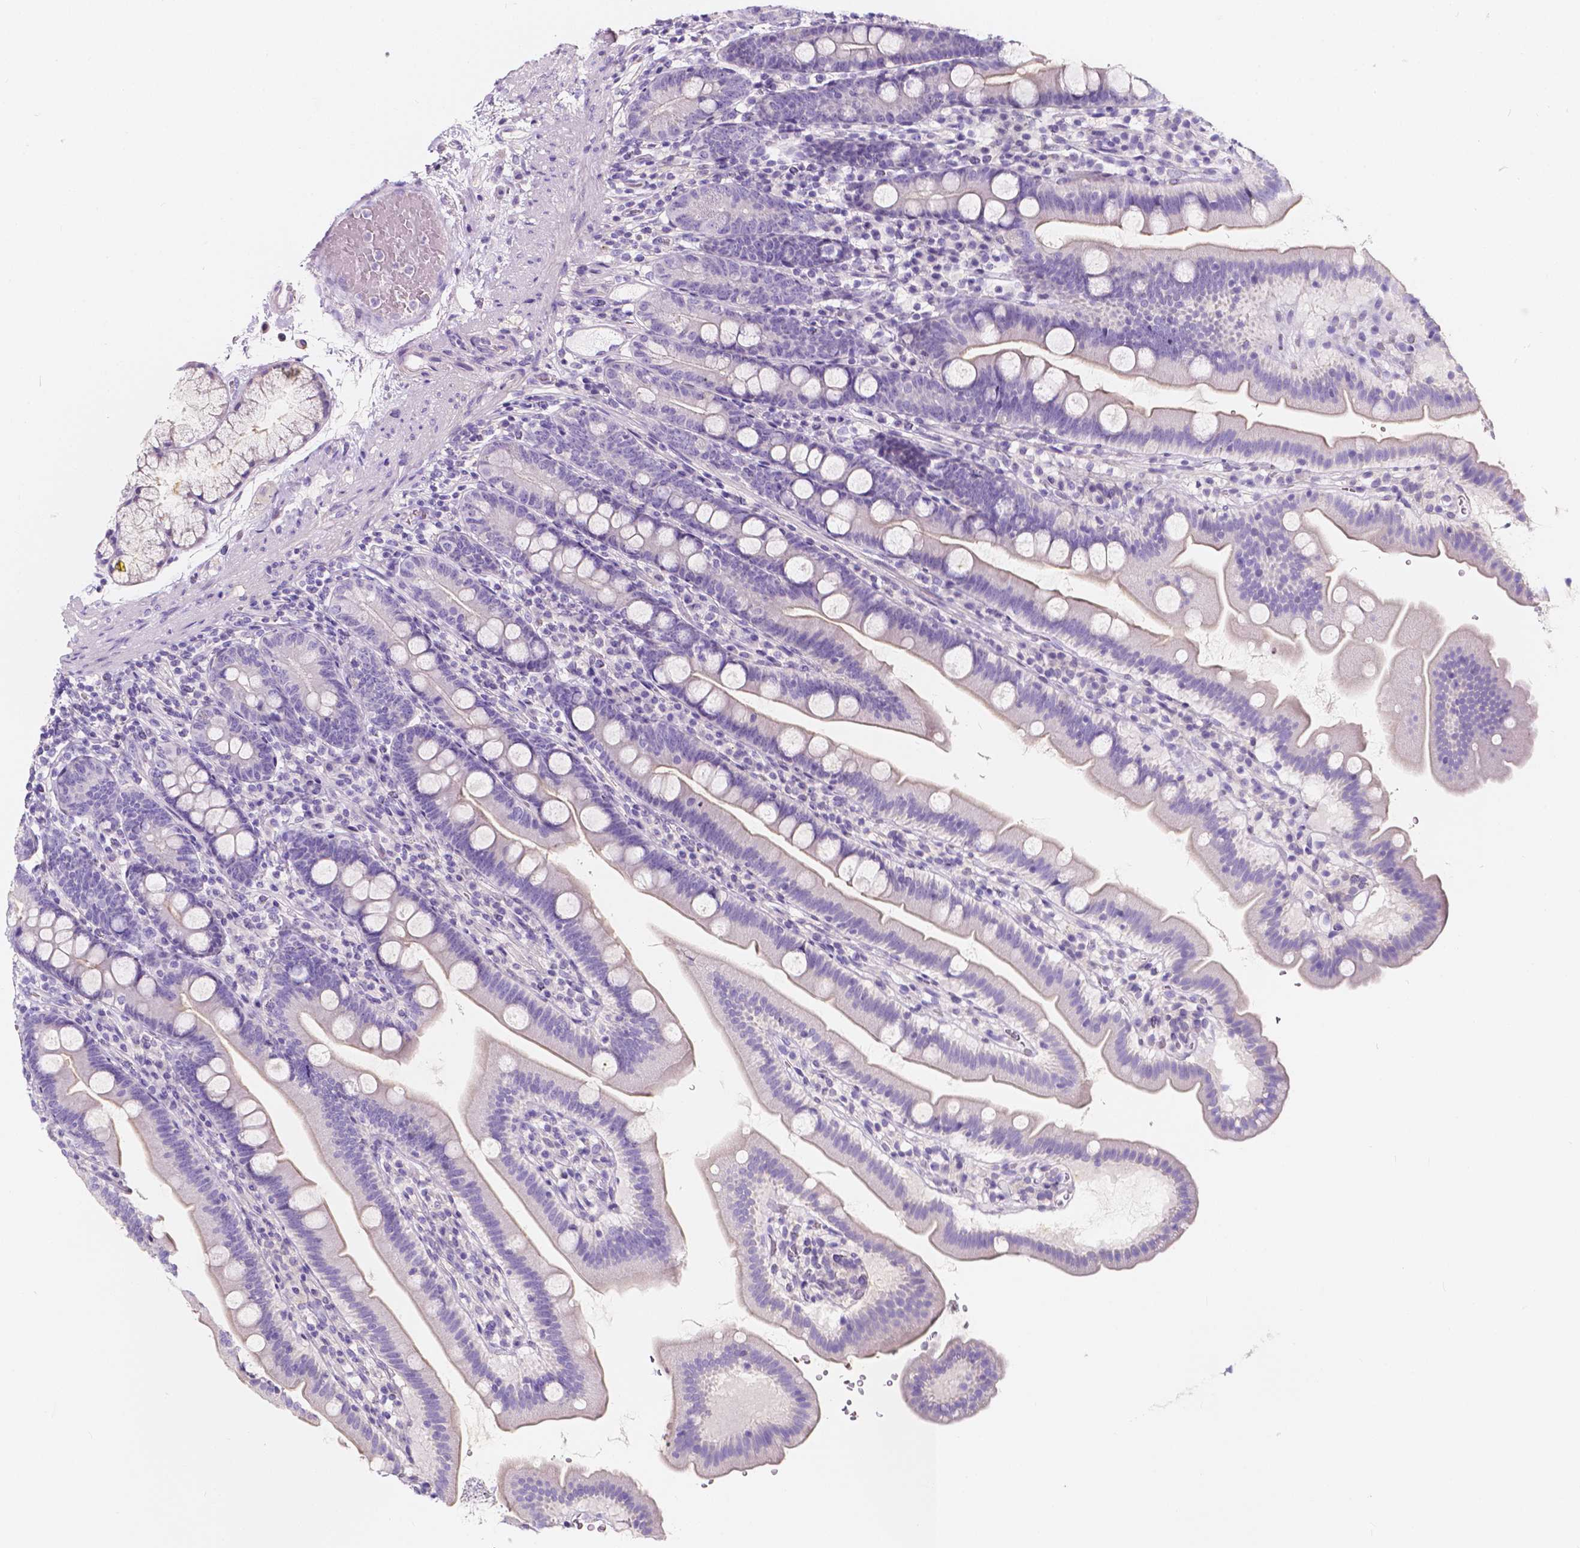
{"staining": {"intensity": "weak", "quantity": "<25%", "location": "cytoplasmic/membranous"}, "tissue": "duodenum", "cell_type": "Glandular cells", "image_type": "normal", "snomed": [{"axis": "morphology", "description": "Normal tissue, NOS"}, {"axis": "topography", "description": "Duodenum"}], "caption": "Glandular cells show no significant staining in benign duodenum.", "gene": "CLSTN2", "patient": {"sex": "female", "age": 67}}